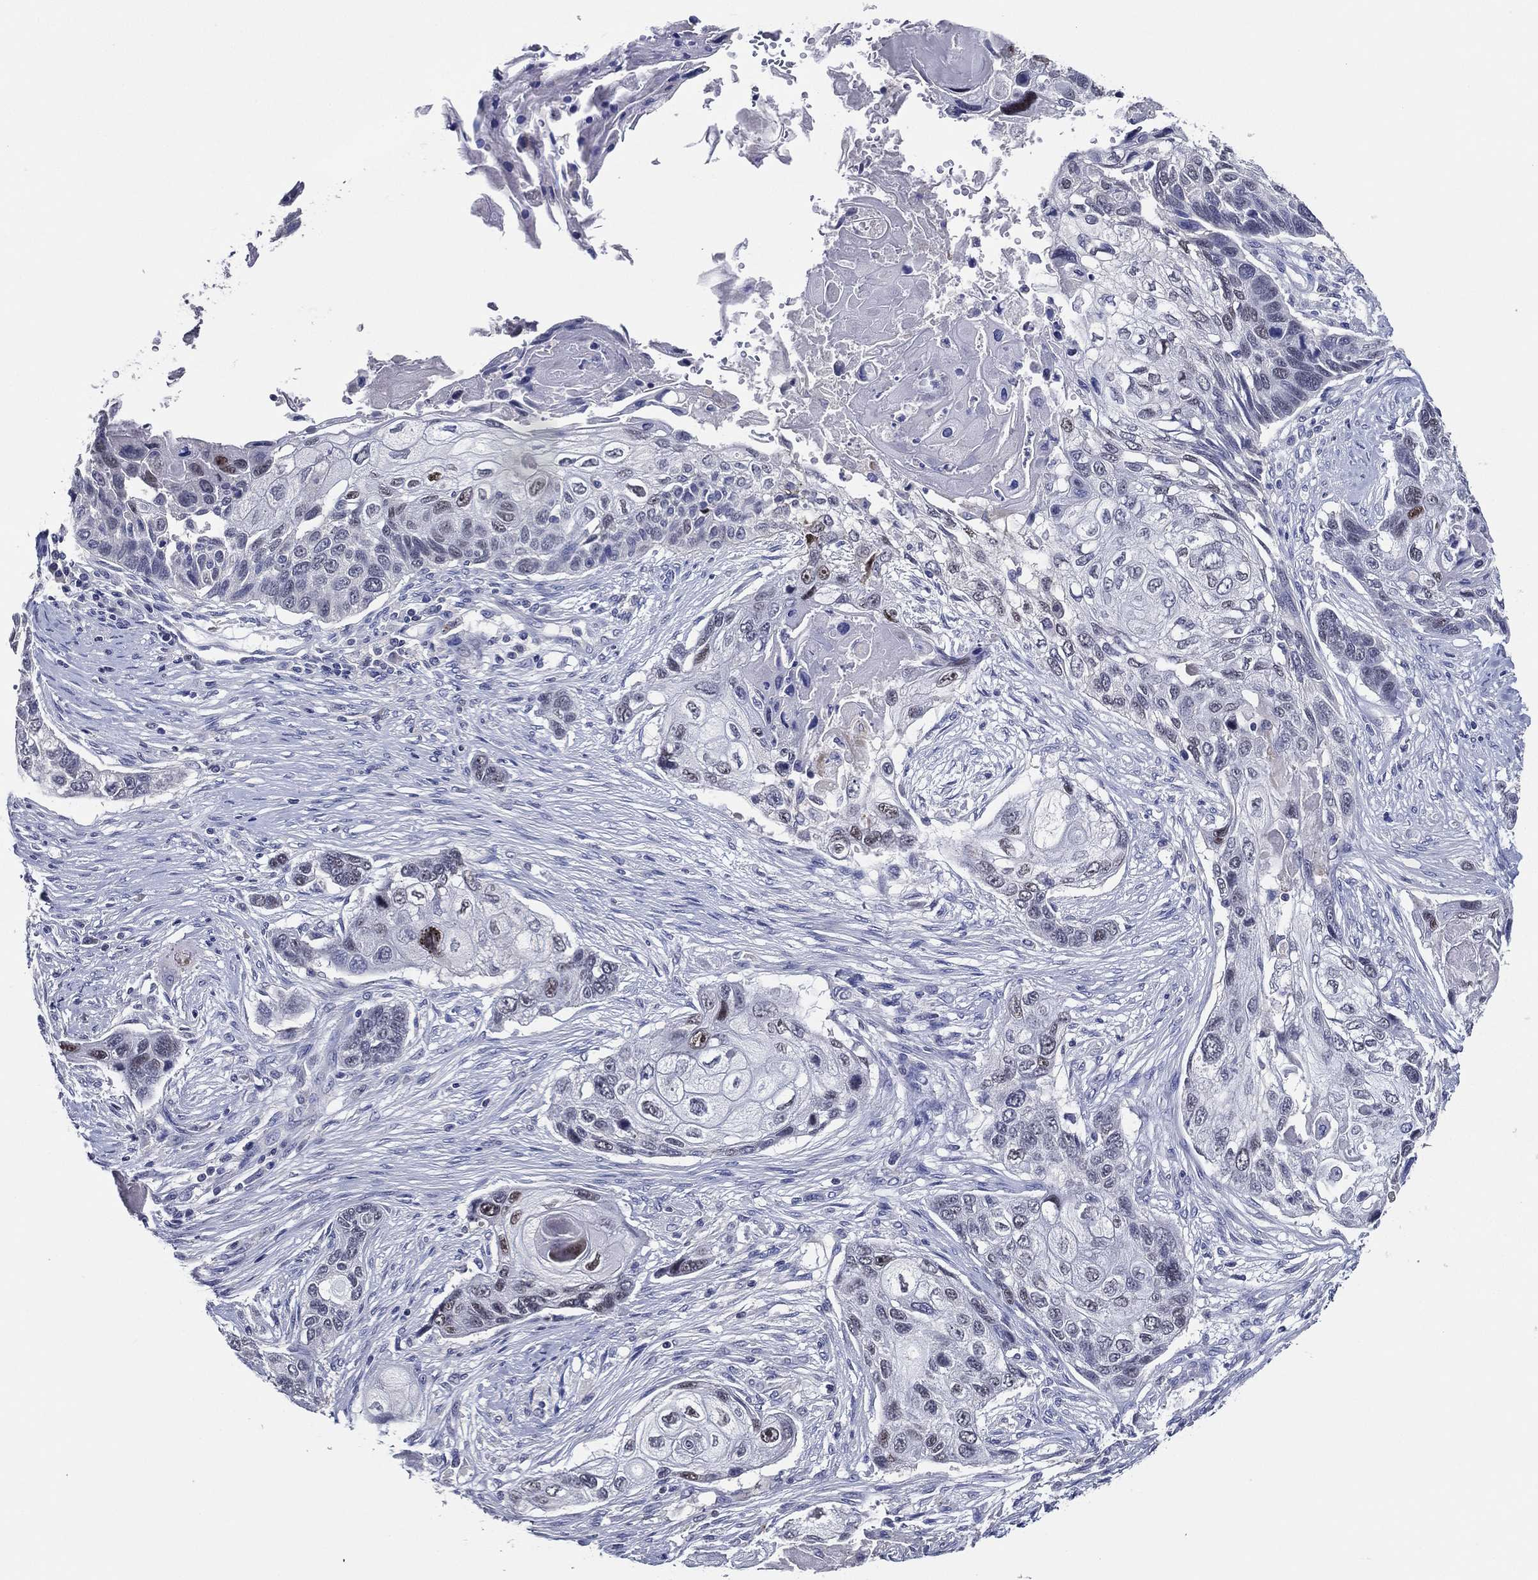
{"staining": {"intensity": "moderate", "quantity": "<25%", "location": "nuclear"}, "tissue": "lung cancer", "cell_type": "Tumor cells", "image_type": "cancer", "snomed": [{"axis": "morphology", "description": "Normal tissue, NOS"}, {"axis": "morphology", "description": "Squamous cell carcinoma, NOS"}, {"axis": "topography", "description": "Bronchus"}, {"axis": "topography", "description": "Lung"}], "caption": "IHC staining of lung squamous cell carcinoma, which demonstrates low levels of moderate nuclear expression in approximately <25% of tumor cells indicating moderate nuclear protein staining. The staining was performed using DAB (3,3'-diaminobenzidine) (brown) for protein detection and nuclei were counterstained in hematoxylin (blue).", "gene": "TFAP2A", "patient": {"sex": "male", "age": 69}}